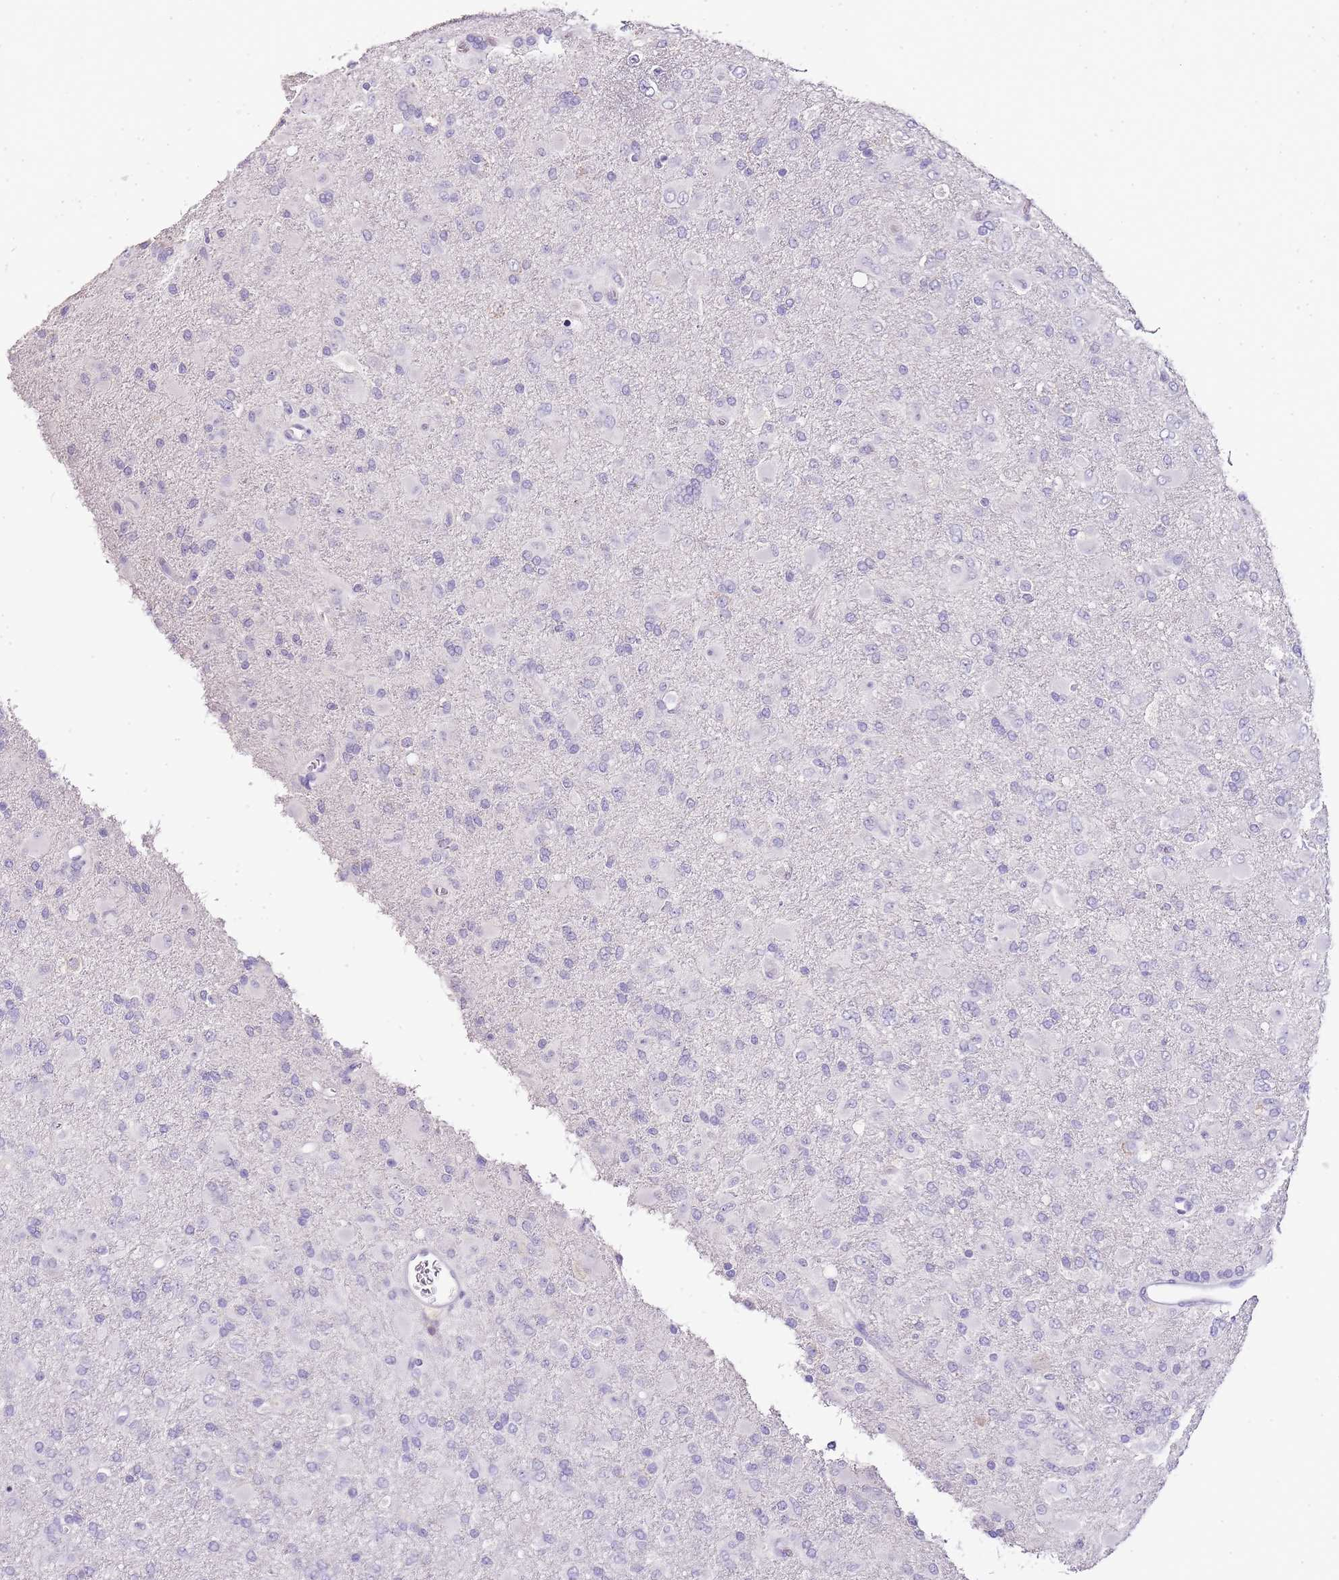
{"staining": {"intensity": "negative", "quantity": "none", "location": "none"}, "tissue": "glioma", "cell_type": "Tumor cells", "image_type": "cancer", "snomed": [{"axis": "morphology", "description": "Glioma, malignant, Low grade"}, {"axis": "topography", "description": "Brain"}], "caption": "Immunohistochemistry of human glioma shows no expression in tumor cells. (Stains: DAB IHC with hematoxylin counter stain, Microscopy: brightfield microscopy at high magnification).", "gene": "ZBP1", "patient": {"sex": "male", "age": 65}}